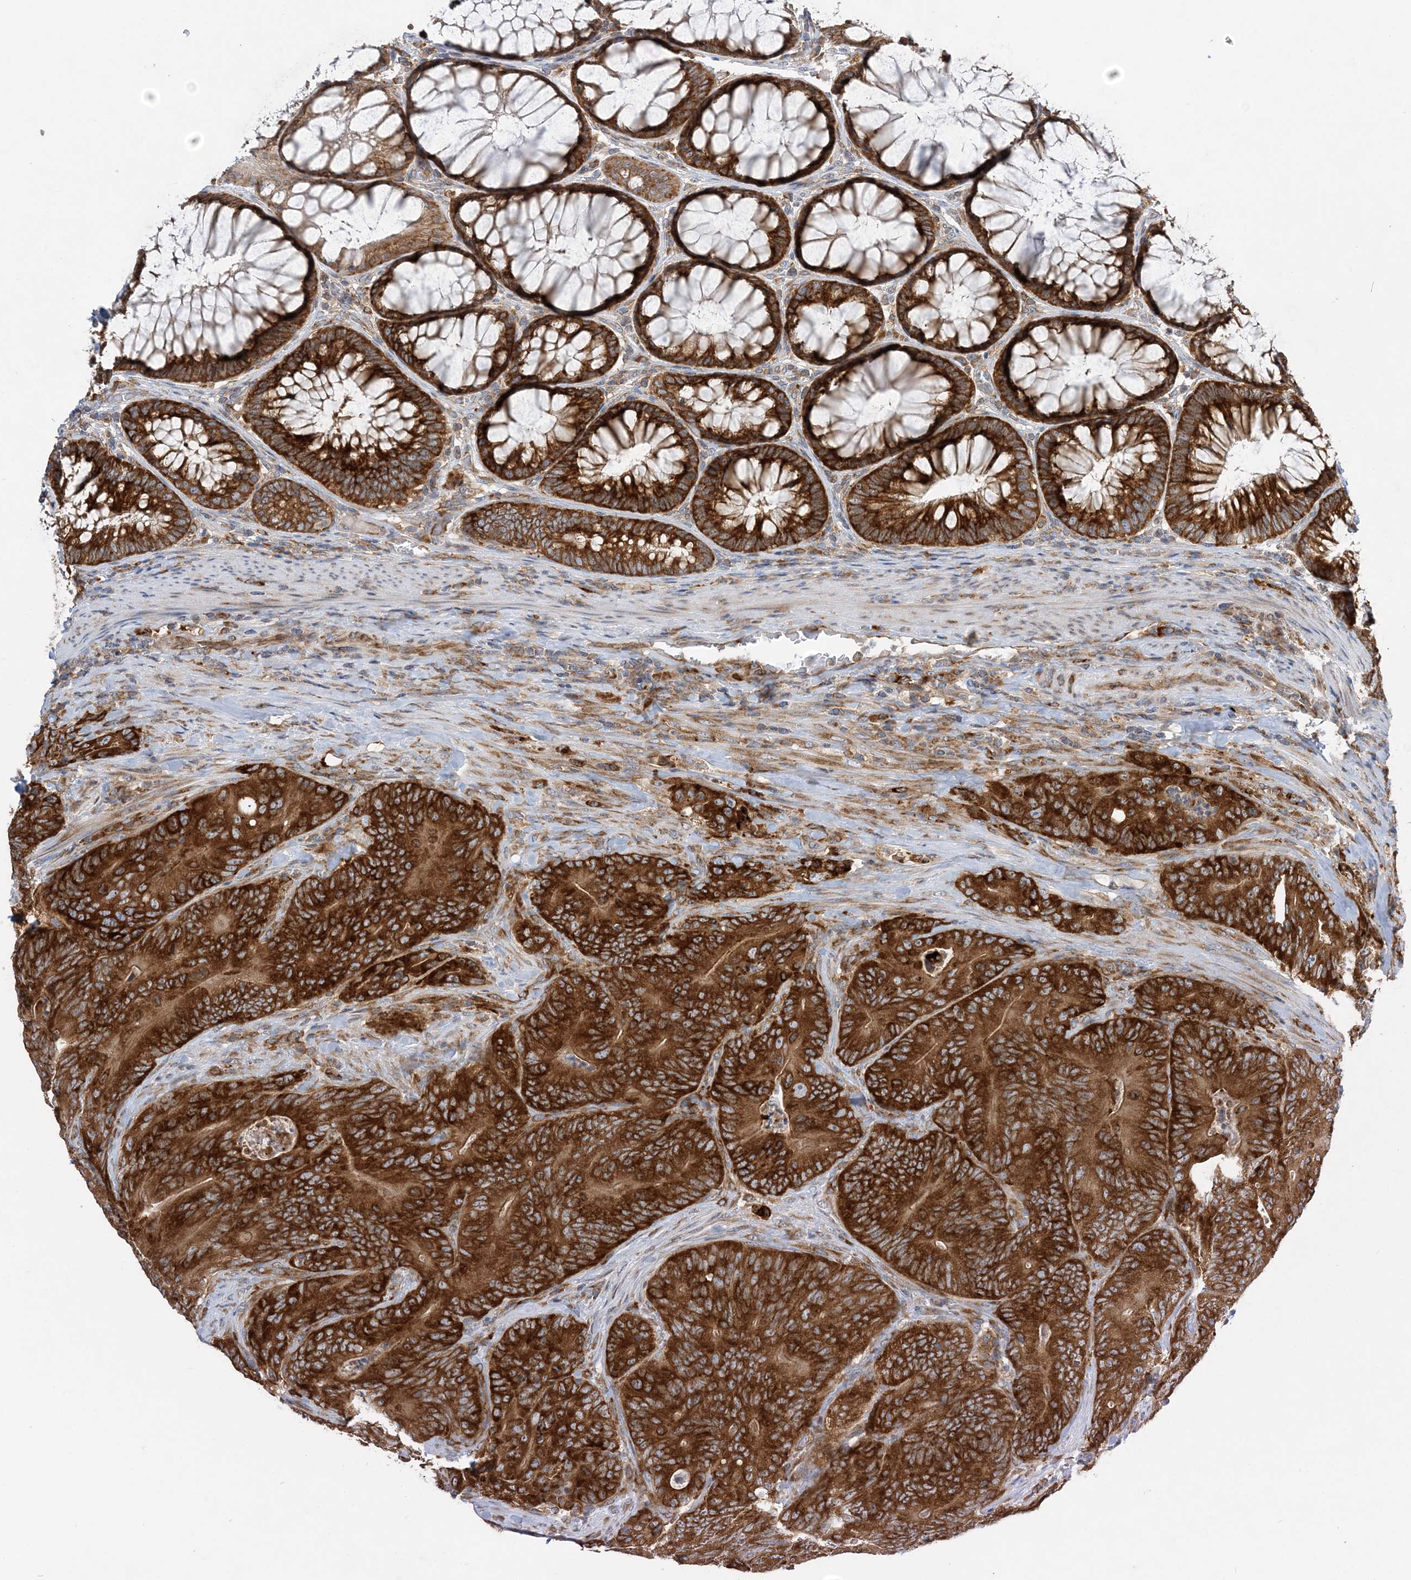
{"staining": {"intensity": "strong", "quantity": ">75%", "location": "cytoplasmic/membranous"}, "tissue": "colorectal cancer", "cell_type": "Tumor cells", "image_type": "cancer", "snomed": [{"axis": "morphology", "description": "Normal tissue, NOS"}, {"axis": "topography", "description": "Colon"}], "caption": "The immunohistochemical stain labels strong cytoplasmic/membranous positivity in tumor cells of colorectal cancer tissue.", "gene": "LARP4B", "patient": {"sex": "female", "age": 82}}